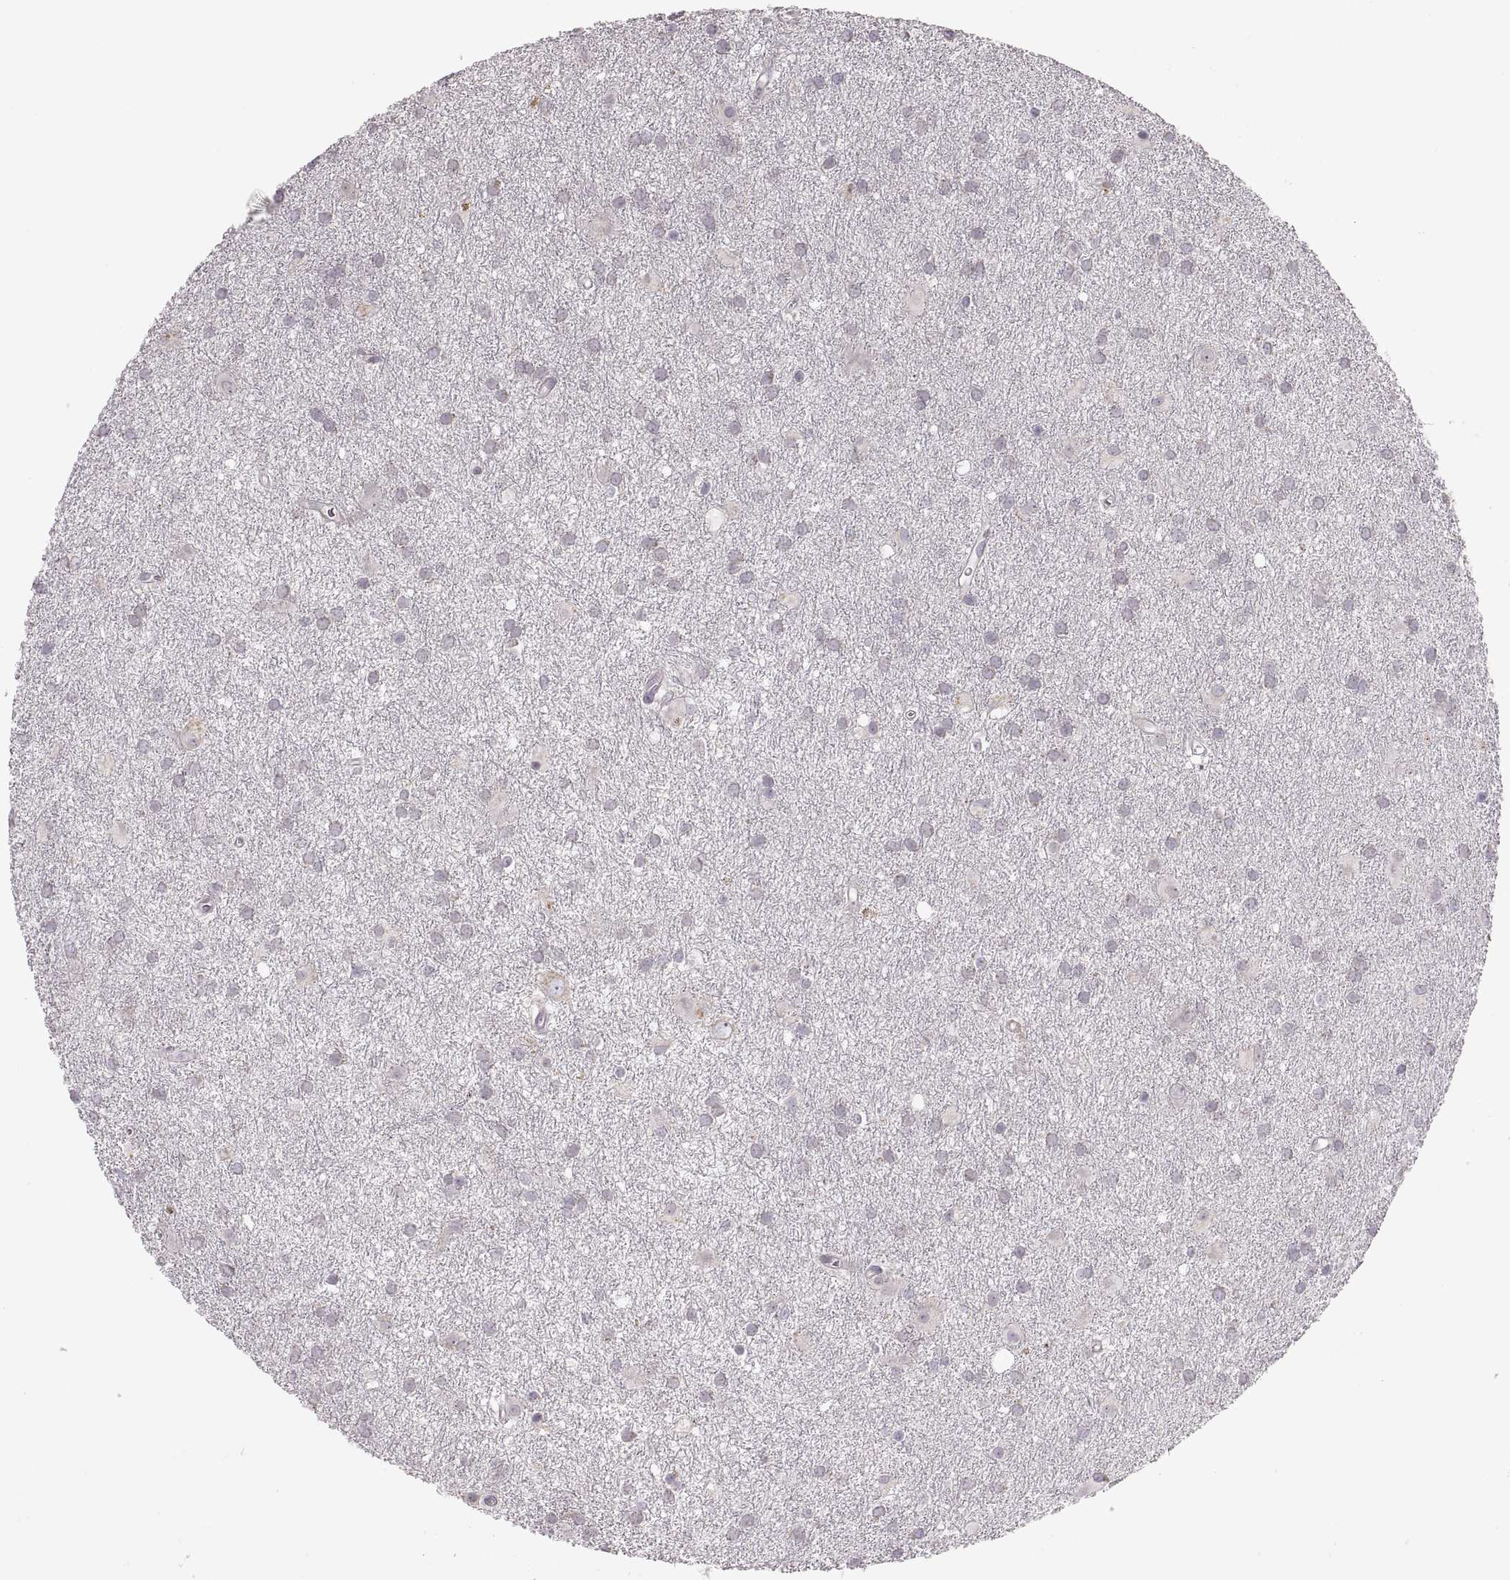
{"staining": {"intensity": "negative", "quantity": "none", "location": "none"}, "tissue": "glioma", "cell_type": "Tumor cells", "image_type": "cancer", "snomed": [{"axis": "morphology", "description": "Glioma, malignant, Low grade"}, {"axis": "topography", "description": "Brain"}], "caption": "DAB immunohistochemical staining of glioma shows no significant positivity in tumor cells.", "gene": "ADH6", "patient": {"sex": "male", "age": 58}}